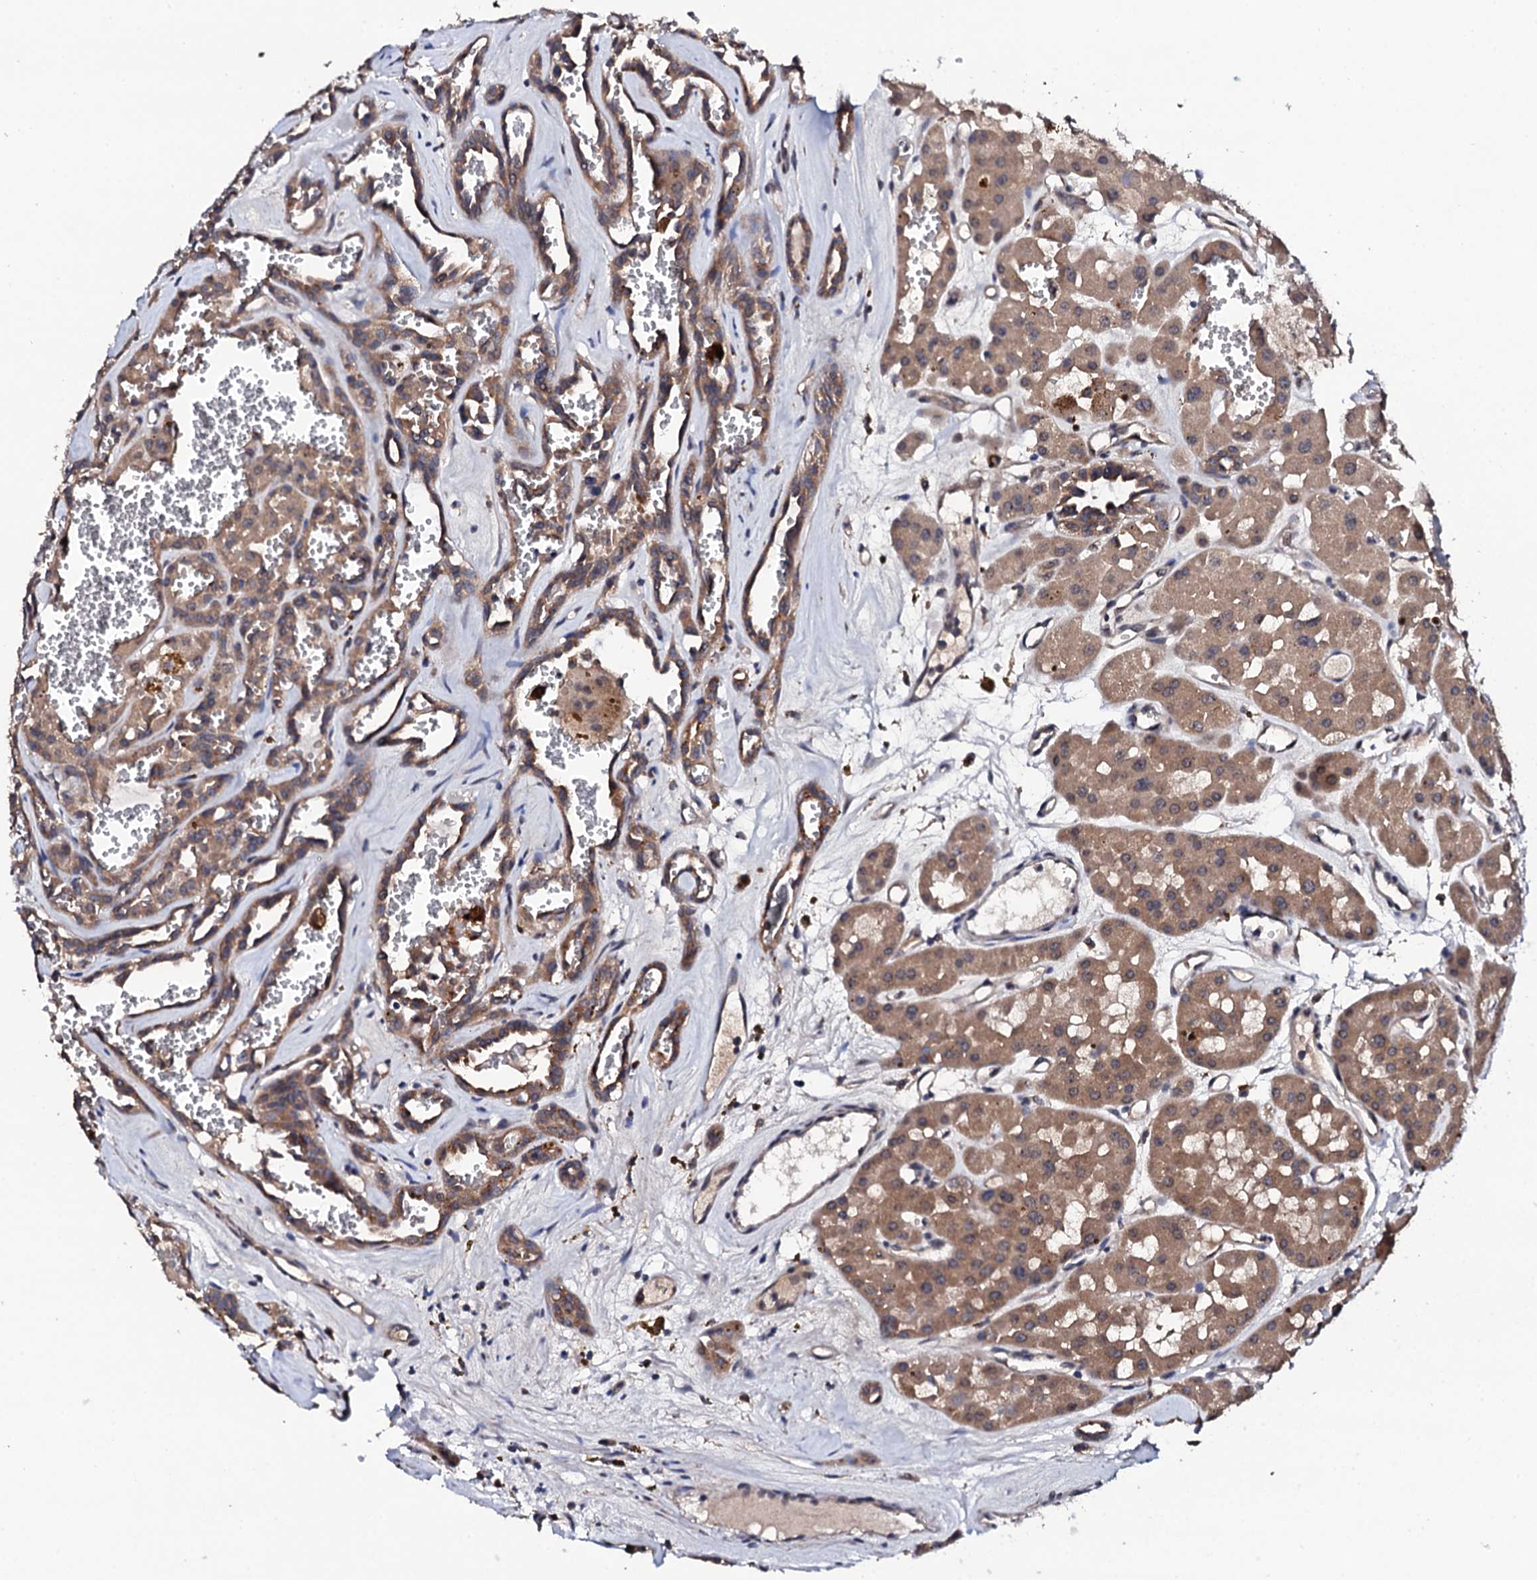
{"staining": {"intensity": "moderate", "quantity": ">75%", "location": "cytoplasmic/membranous"}, "tissue": "renal cancer", "cell_type": "Tumor cells", "image_type": "cancer", "snomed": [{"axis": "morphology", "description": "Carcinoma, NOS"}, {"axis": "topography", "description": "Kidney"}], "caption": "IHC (DAB (3,3'-diaminobenzidine)) staining of renal cancer (carcinoma) shows moderate cytoplasmic/membranous protein positivity in about >75% of tumor cells. The protein of interest is shown in brown color, while the nuclei are stained blue.", "gene": "IP6K1", "patient": {"sex": "female", "age": 75}}